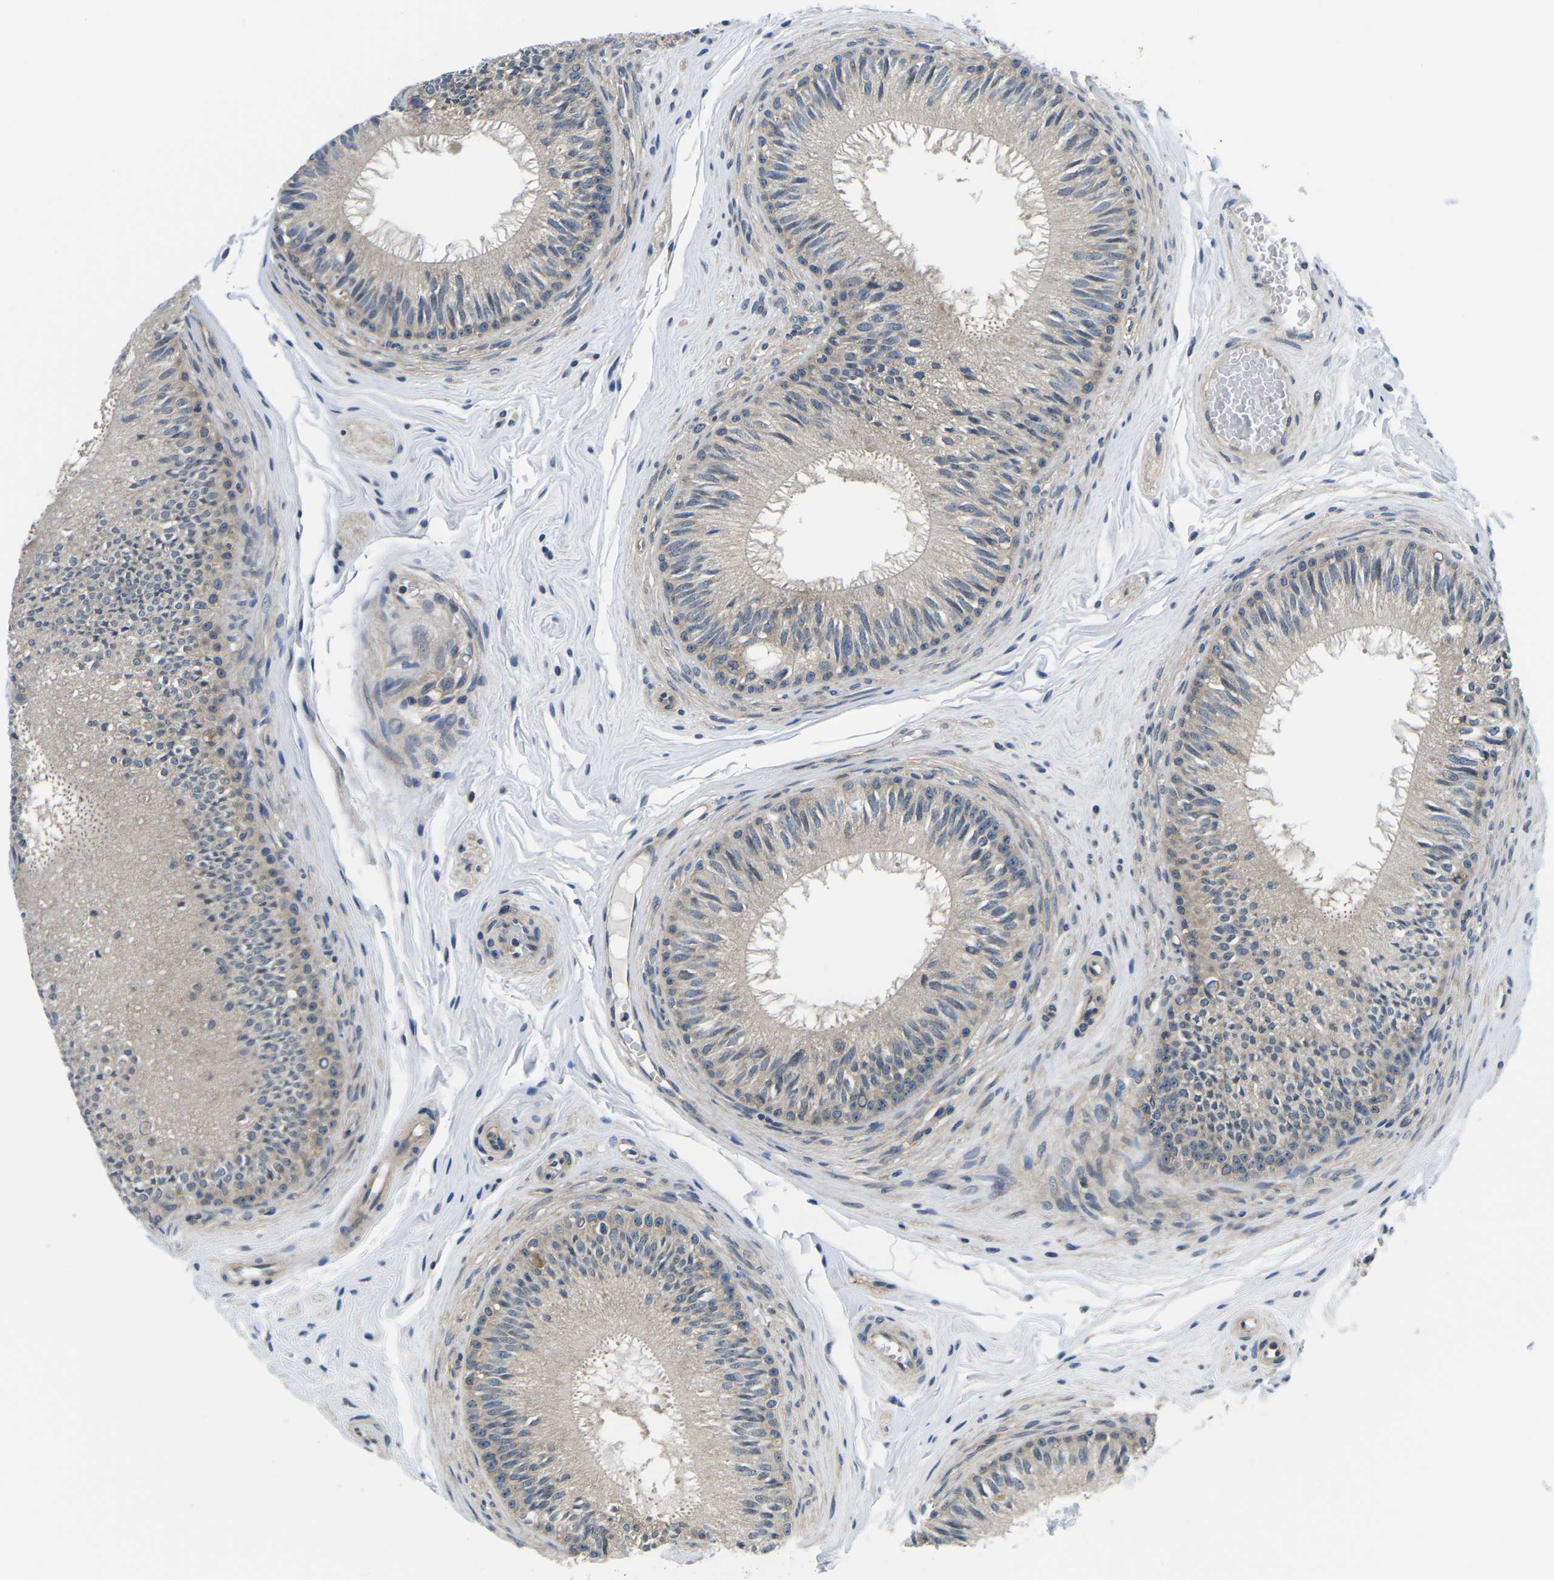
{"staining": {"intensity": "weak", "quantity": "25%-75%", "location": "cytoplasmic/membranous"}, "tissue": "epididymis", "cell_type": "Glandular cells", "image_type": "normal", "snomed": [{"axis": "morphology", "description": "Normal tissue, NOS"}, {"axis": "topography", "description": "Testis"}, {"axis": "topography", "description": "Epididymis"}], "caption": "This is an image of immunohistochemistry staining of unremarkable epididymis, which shows weak staining in the cytoplasmic/membranous of glandular cells.", "gene": "GSK3B", "patient": {"sex": "male", "age": 36}}